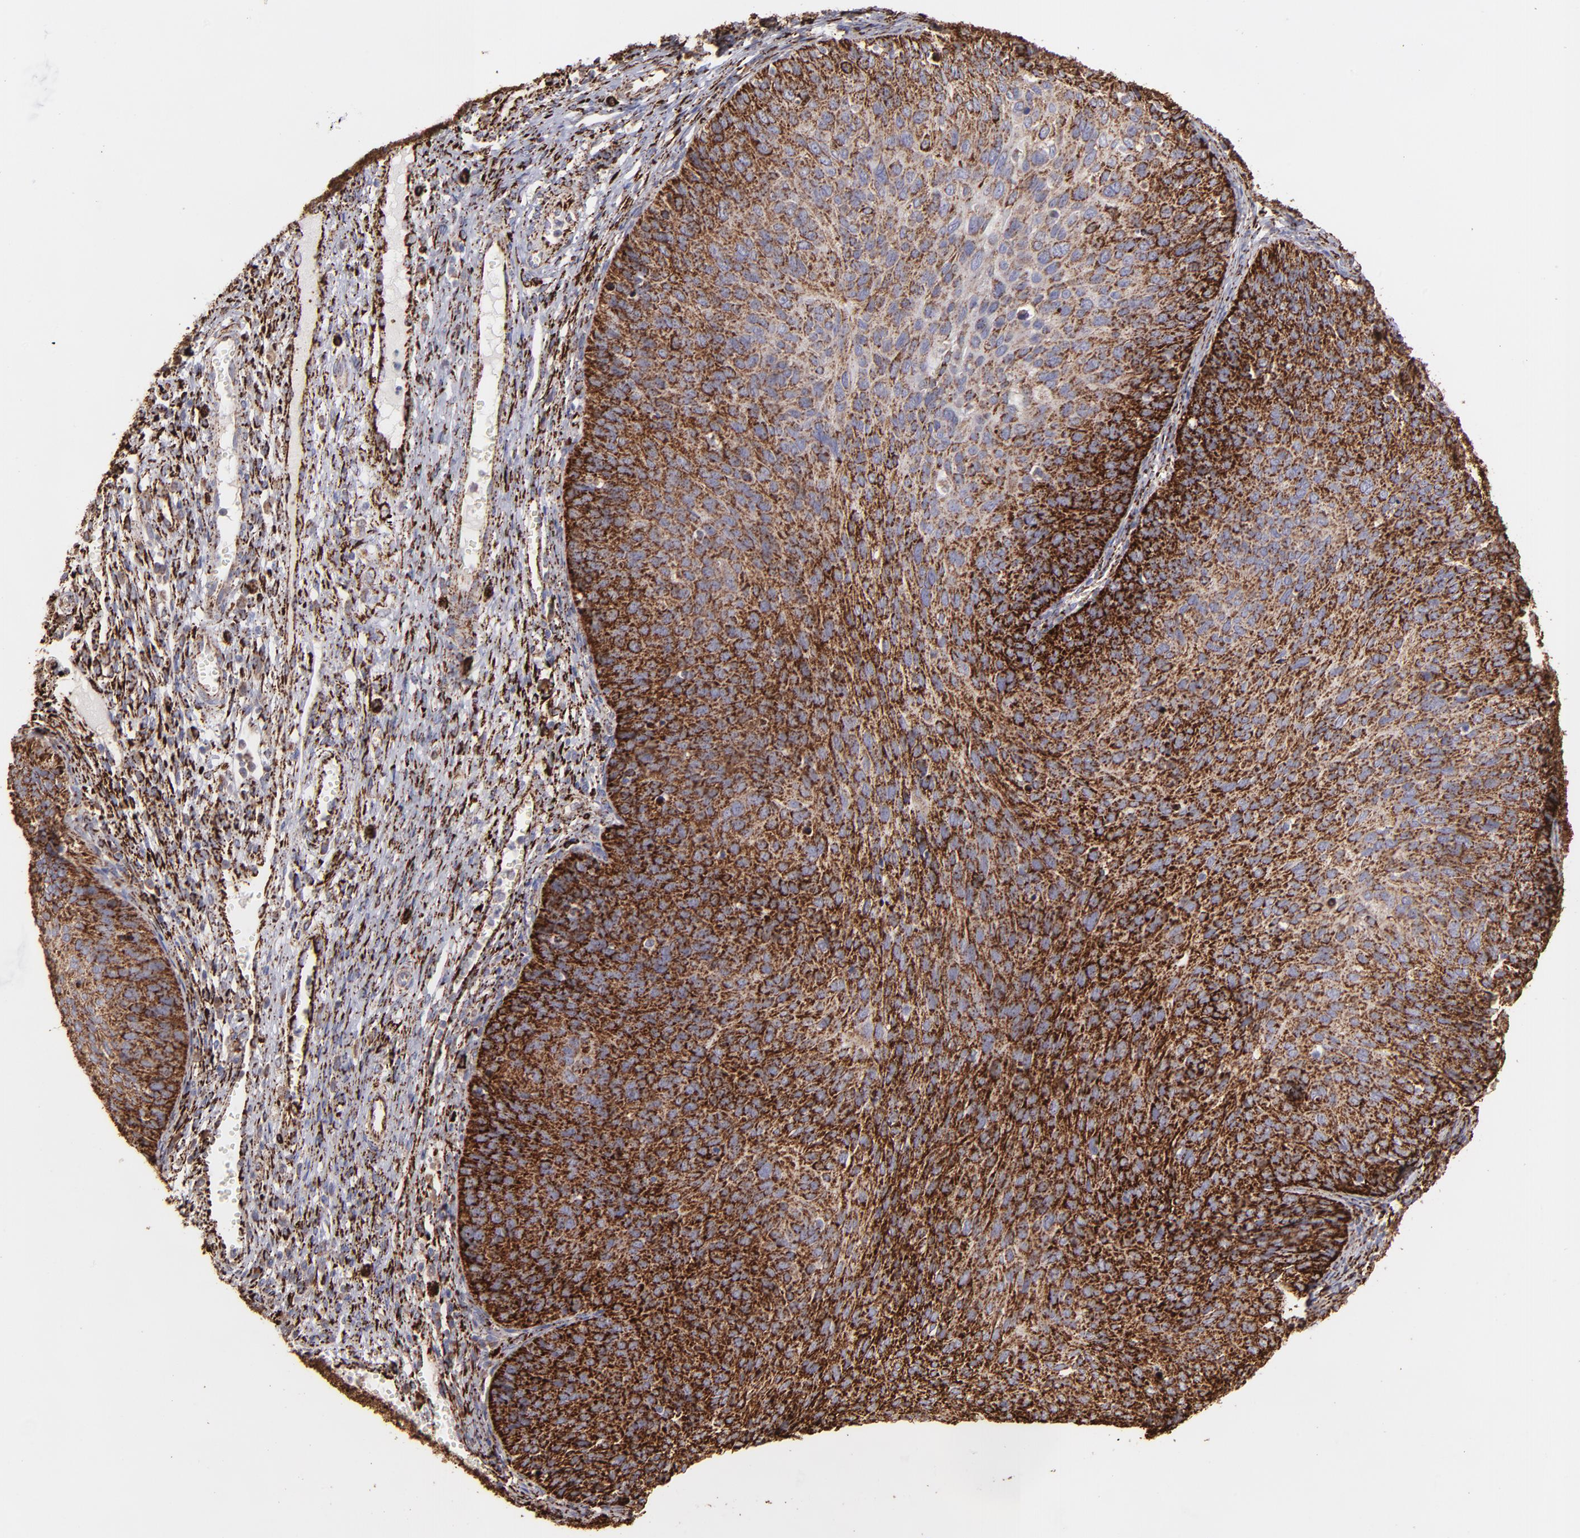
{"staining": {"intensity": "strong", "quantity": ">75%", "location": "cytoplasmic/membranous"}, "tissue": "cervical cancer", "cell_type": "Tumor cells", "image_type": "cancer", "snomed": [{"axis": "morphology", "description": "Squamous cell carcinoma, NOS"}, {"axis": "topography", "description": "Cervix"}], "caption": "Immunohistochemistry of squamous cell carcinoma (cervical) displays high levels of strong cytoplasmic/membranous staining in approximately >75% of tumor cells.", "gene": "MAOB", "patient": {"sex": "female", "age": 36}}